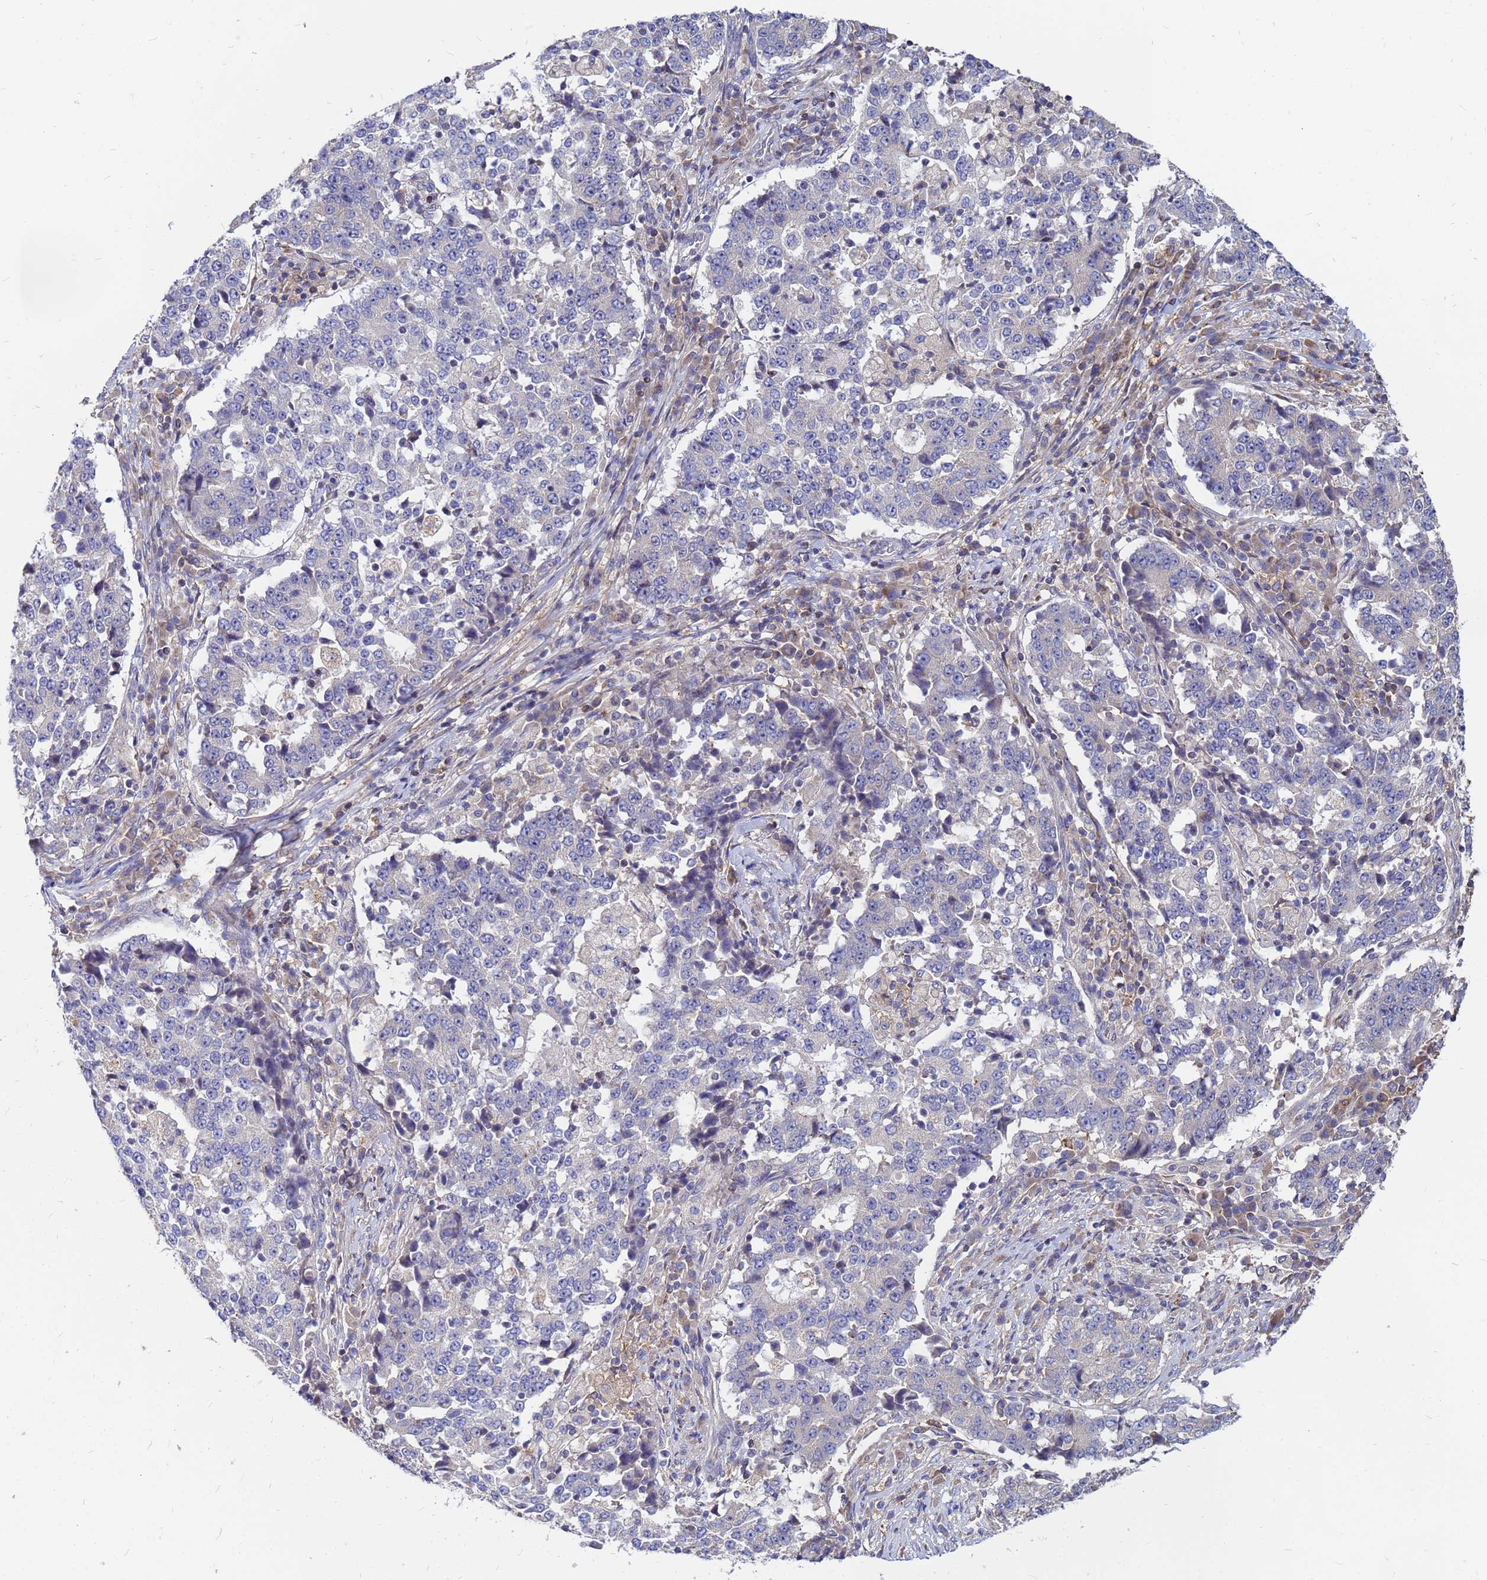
{"staining": {"intensity": "negative", "quantity": "none", "location": "none"}, "tissue": "stomach cancer", "cell_type": "Tumor cells", "image_type": "cancer", "snomed": [{"axis": "morphology", "description": "Adenocarcinoma, NOS"}, {"axis": "topography", "description": "Stomach"}], "caption": "IHC of human stomach cancer (adenocarcinoma) exhibits no positivity in tumor cells.", "gene": "MOB2", "patient": {"sex": "male", "age": 59}}